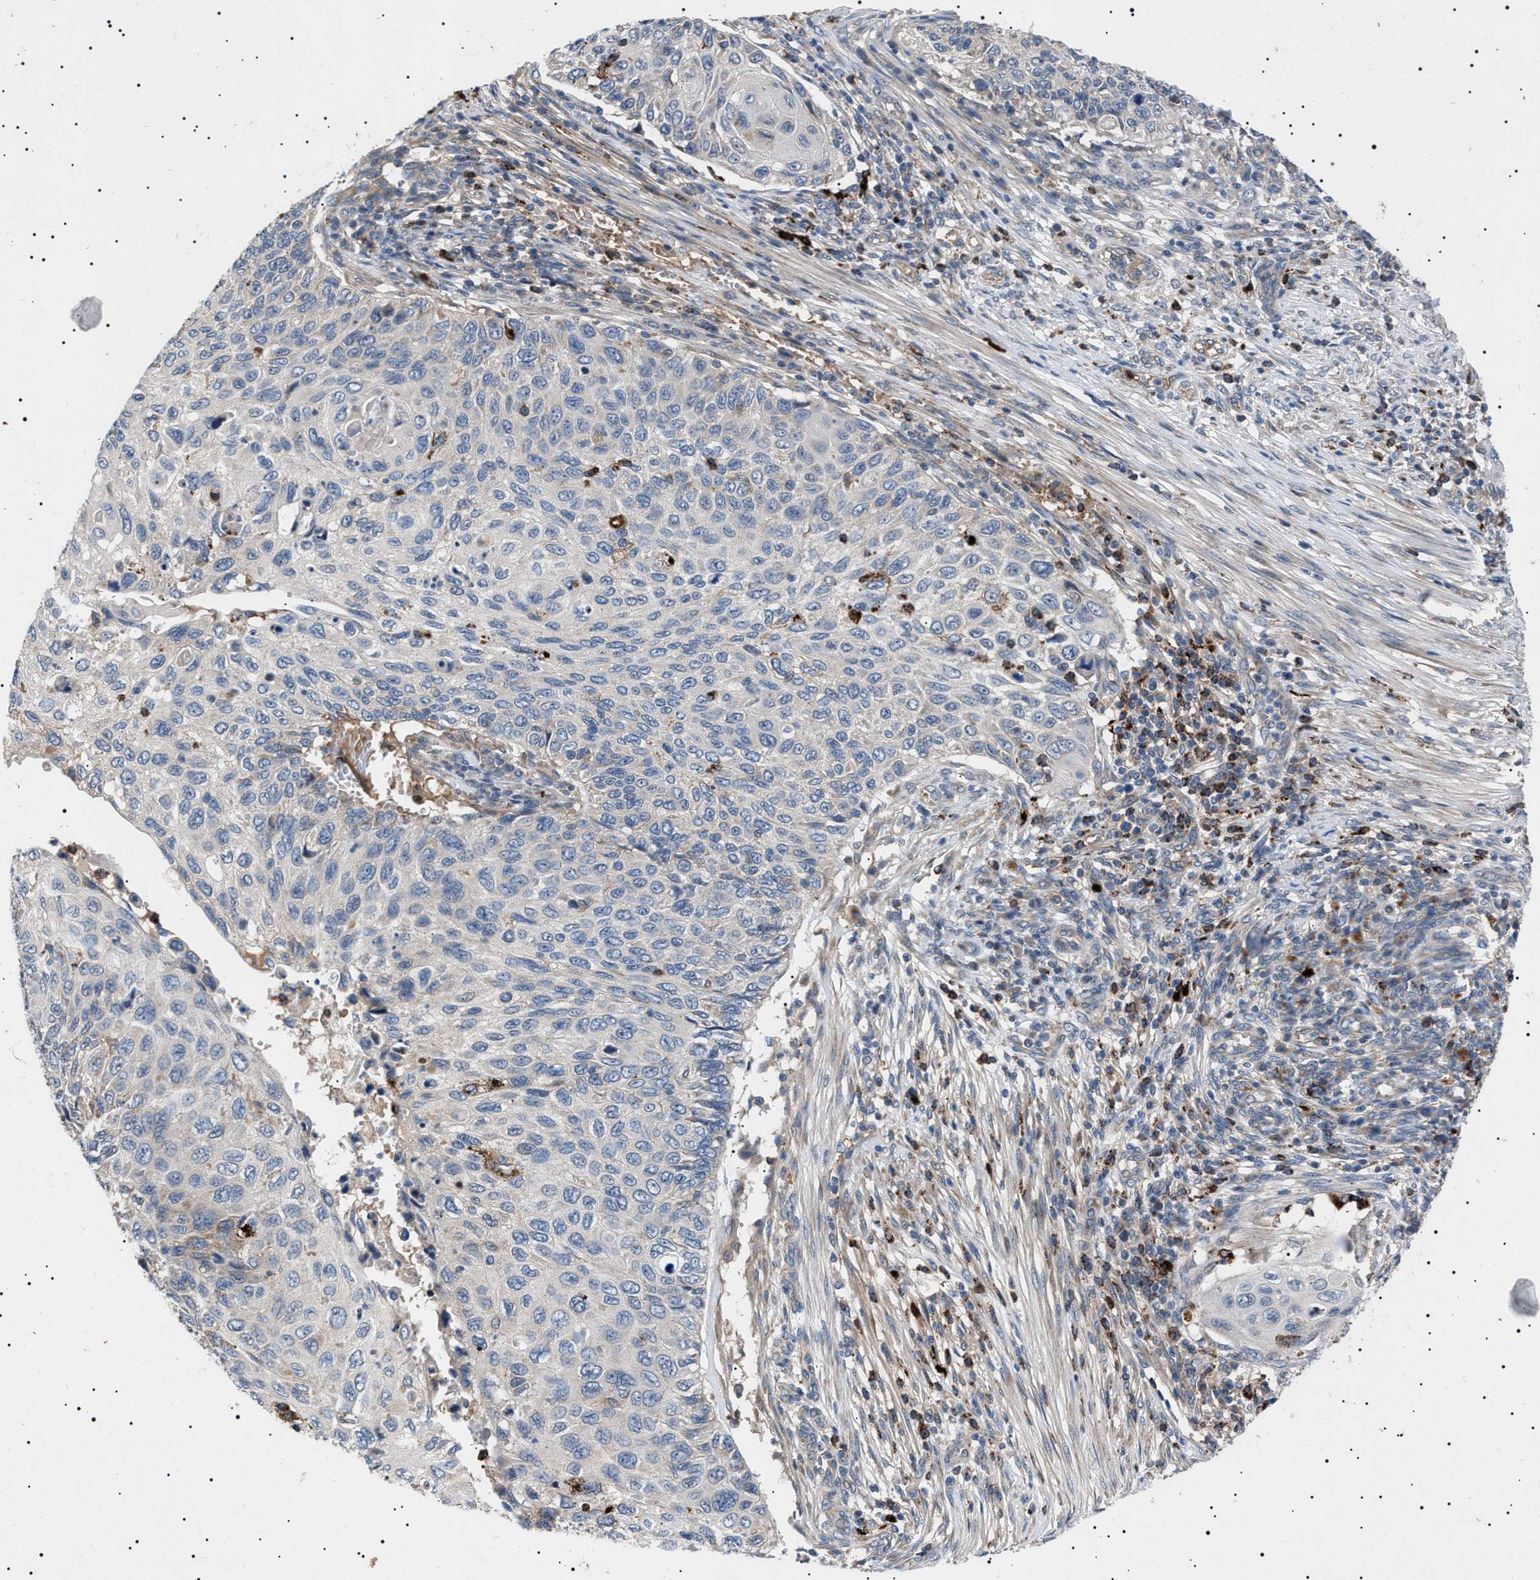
{"staining": {"intensity": "negative", "quantity": "none", "location": "none"}, "tissue": "cervical cancer", "cell_type": "Tumor cells", "image_type": "cancer", "snomed": [{"axis": "morphology", "description": "Squamous cell carcinoma, NOS"}, {"axis": "topography", "description": "Cervix"}], "caption": "Image shows no significant protein positivity in tumor cells of cervical cancer.", "gene": "PTRH1", "patient": {"sex": "female", "age": 70}}